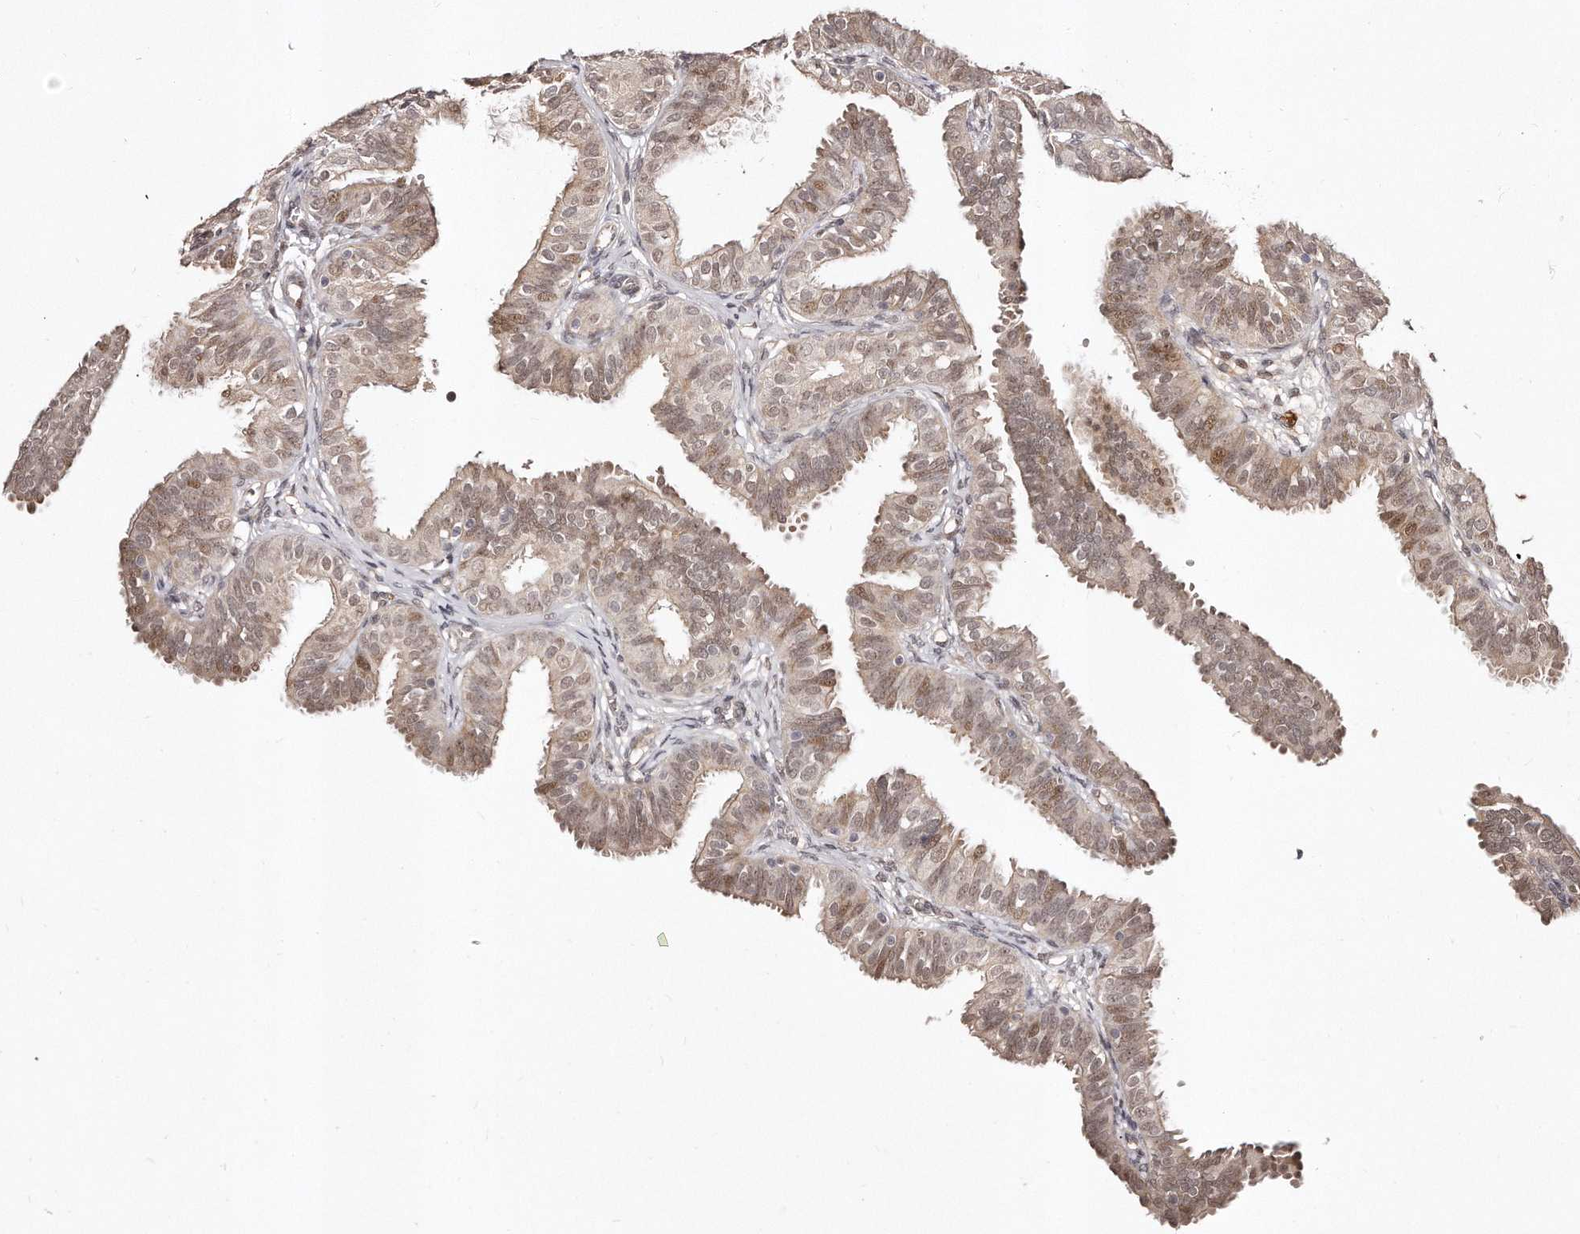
{"staining": {"intensity": "weak", "quantity": ">75%", "location": "cytoplasmic/membranous,nuclear"}, "tissue": "fallopian tube", "cell_type": "Glandular cells", "image_type": "normal", "snomed": [{"axis": "morphology", "description": "Normal tissue, NOS"}, {"axis": "topography", "description": "Fallopian tube"}], "caption": "Protein expression analysis of unremarkable human fallopian tube reveals weak cytoplasmic/membranous,nuclear positivity in approximately >75% of glandular cells.", "gene": "SOX4", "patient": {"sex": "female", "age": 35}}